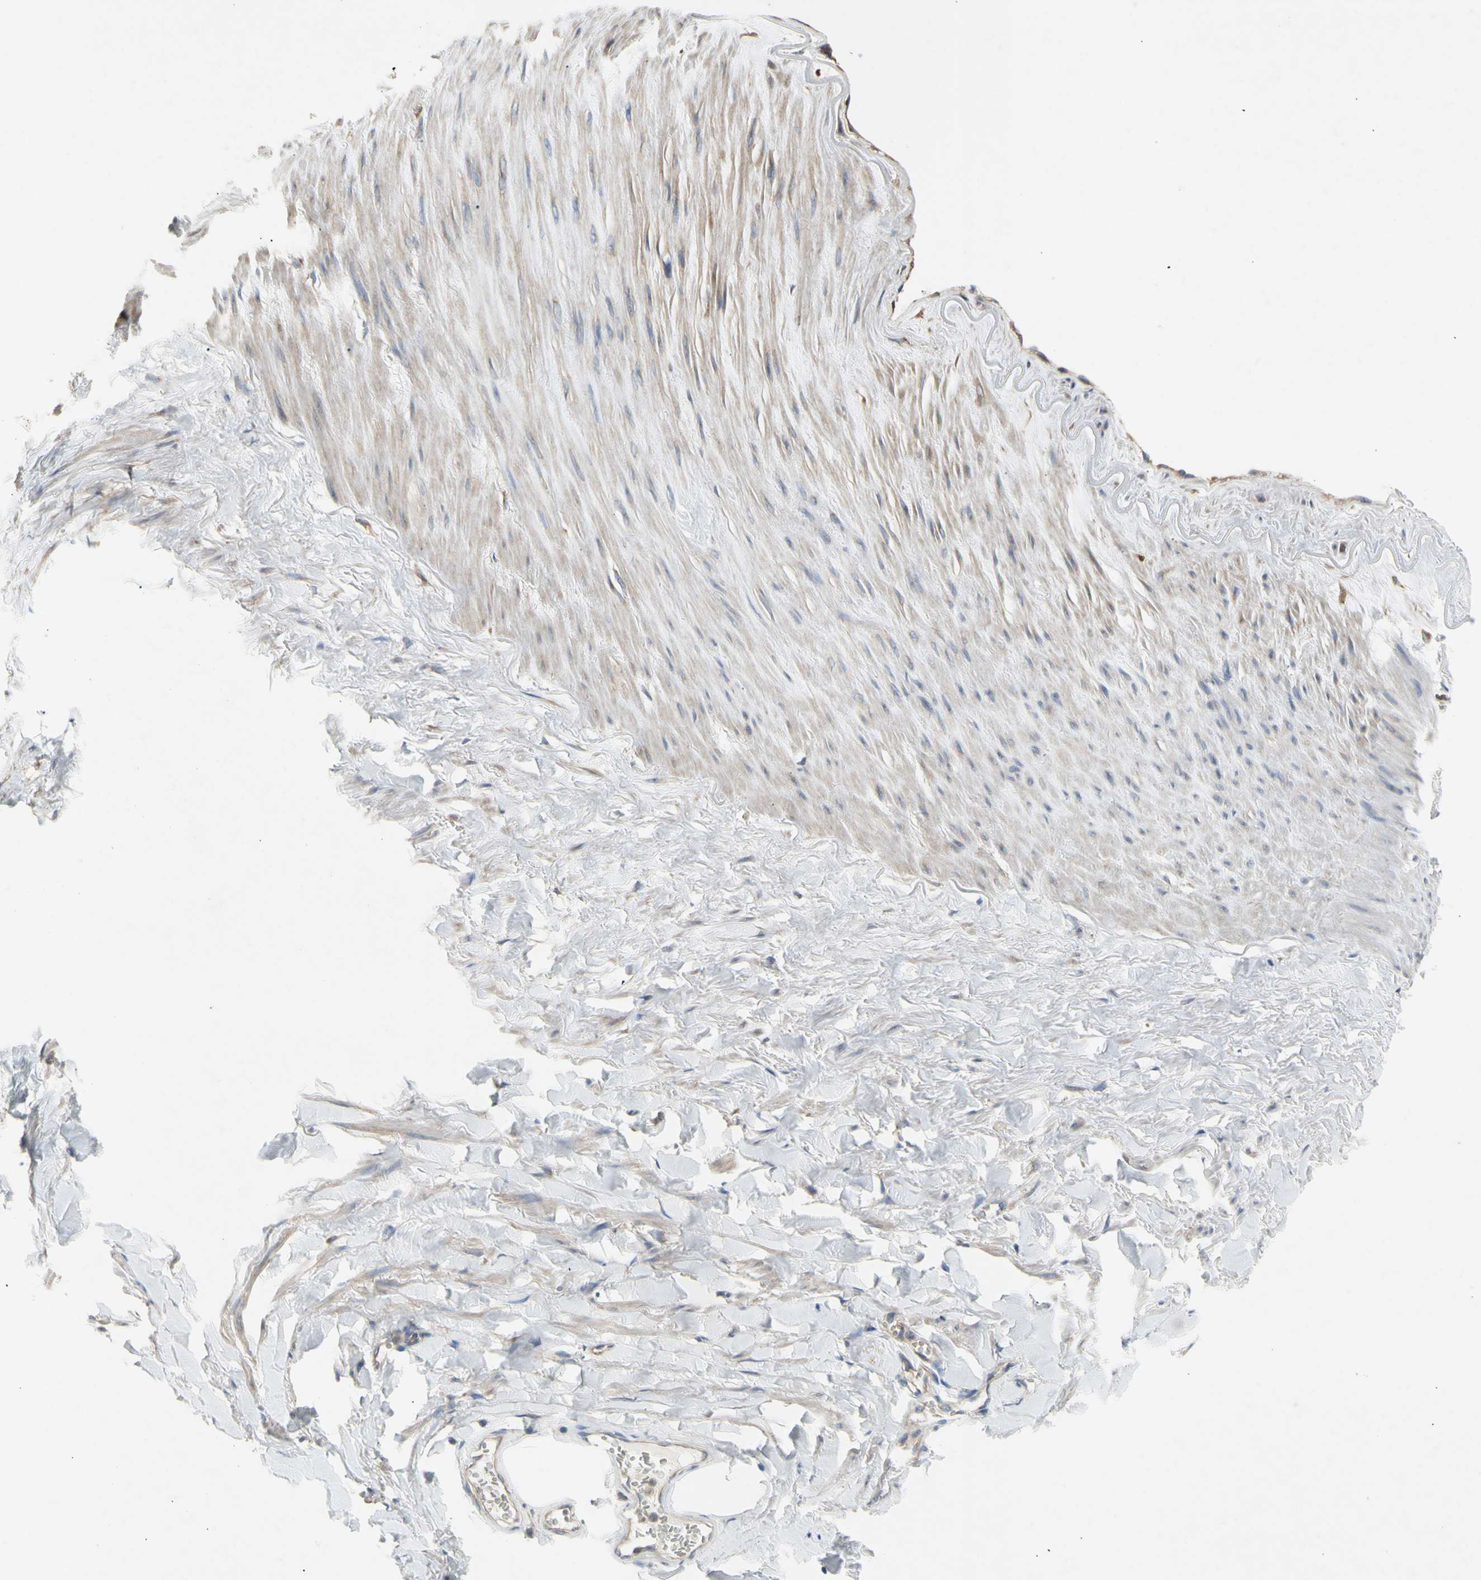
{"staining": {"intensity": "negative", "quantity": "none", "location": "none"}, "tissue": "adipose tissue", "cell_type": "Adipocytes", "image_type": "normal", "snomed": [{"axis": "morphology", "description": "Normal tissue, NOS"}, {"axis": "topography", "description": "Adipose tissue"}, {"axis": "topography", "description": "Peripheral nerve tissue"}], "caption": "Micrograph shows no protein positivity in adipocytes of normal adipose tissue. Brightfield microscopy of immunohistochemistry (IHC) stained with DAB (brown) and hematoxylin (blue), captured at high magnification.", "gene": "KLC1", "patient": {"sex": "male", "age": 52}}